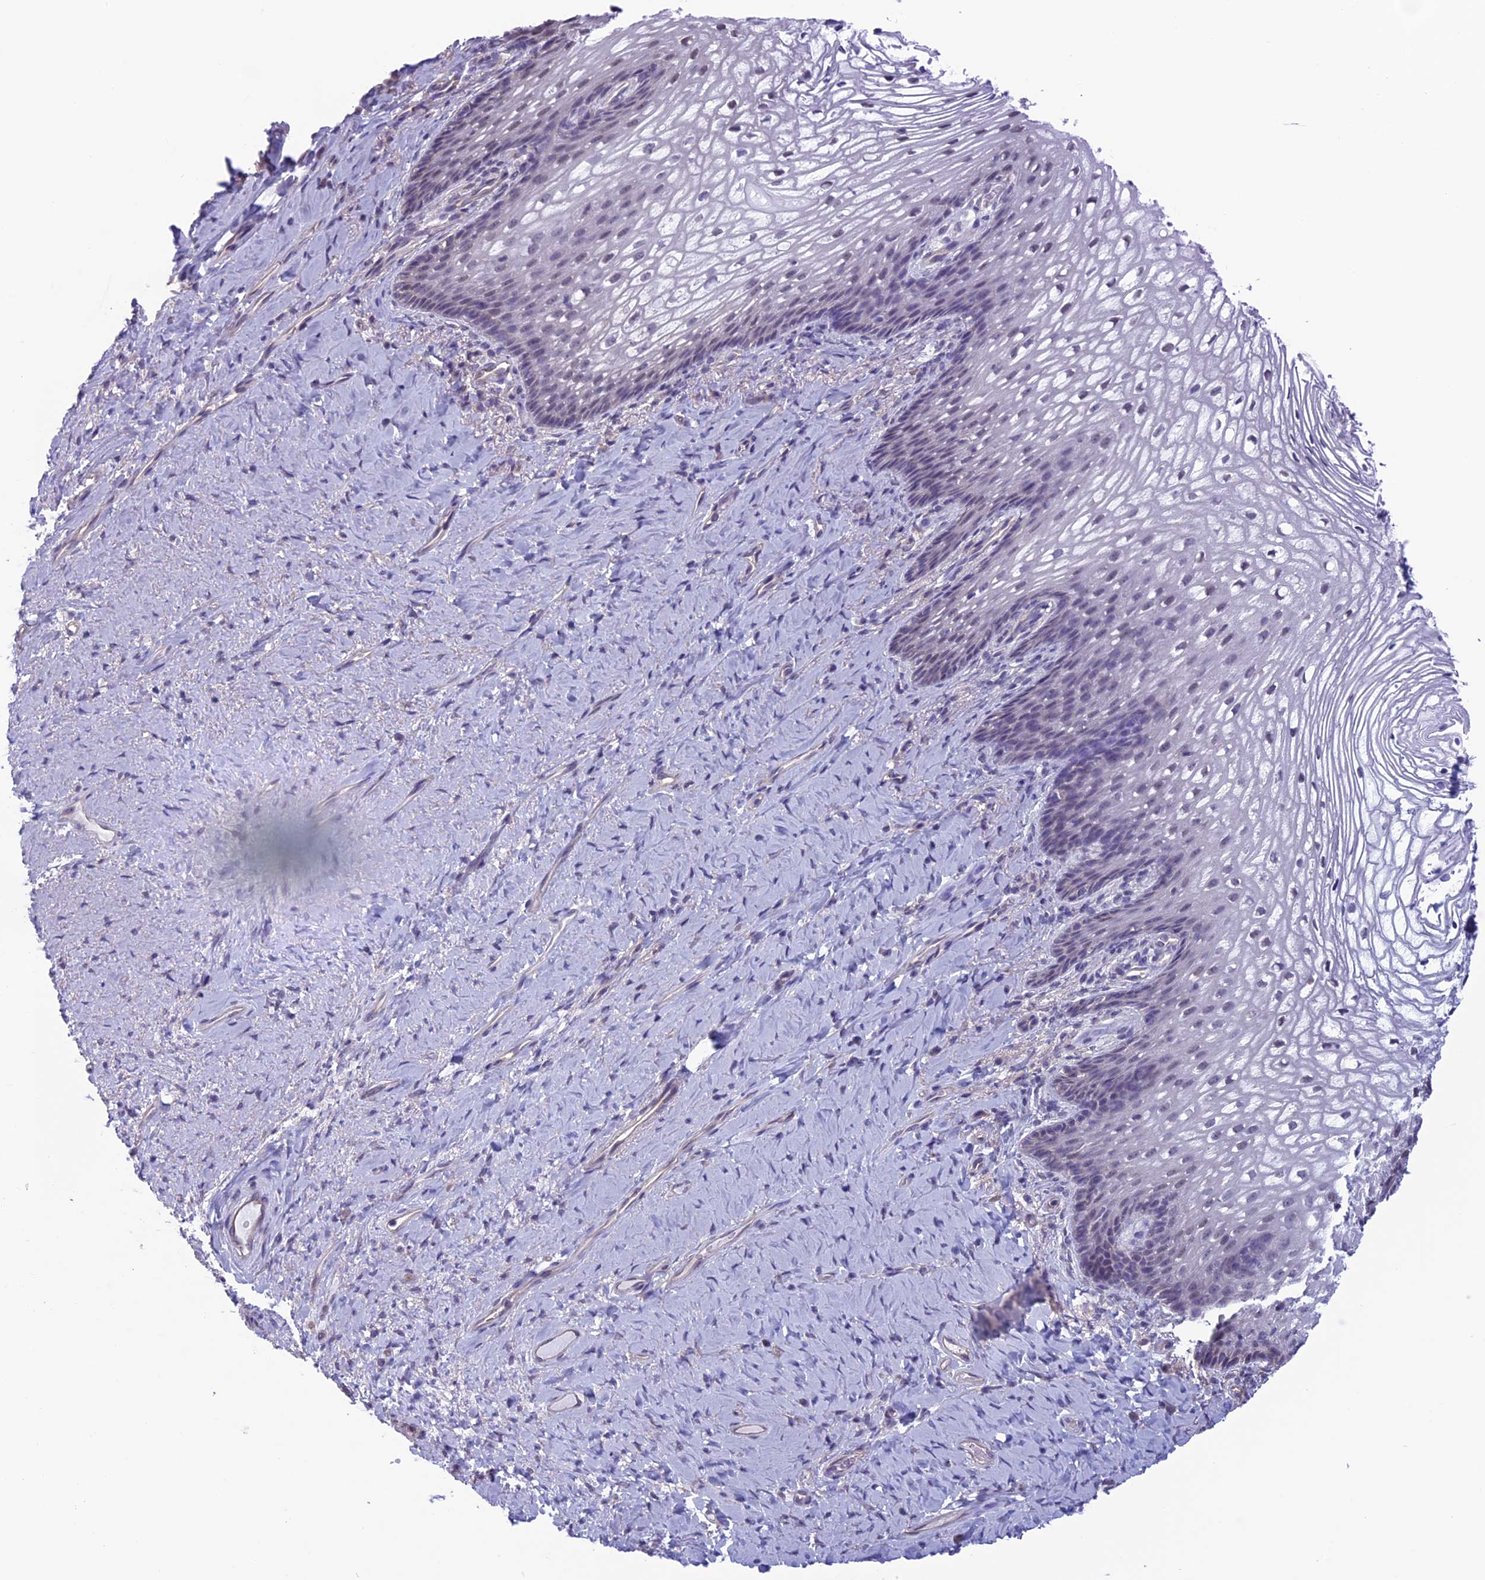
{"staining": {"intensity": "negative", "quantity": "none", "location": "none"}, "tissue": "vagina", "cell_type": "Squamous epithelial cells", "image_type": "normal", "snomed": [{"axis": "morphology", "description": "Normal tissue, NOS"}, {"axis": "topography", "description": "Vagina"}], "caption": "The histopathology image displays no significant expression in squamous epithelial cells of vagina.", "gene": "SLC1A6", "patient": {"sex": "female", "age": 60}}